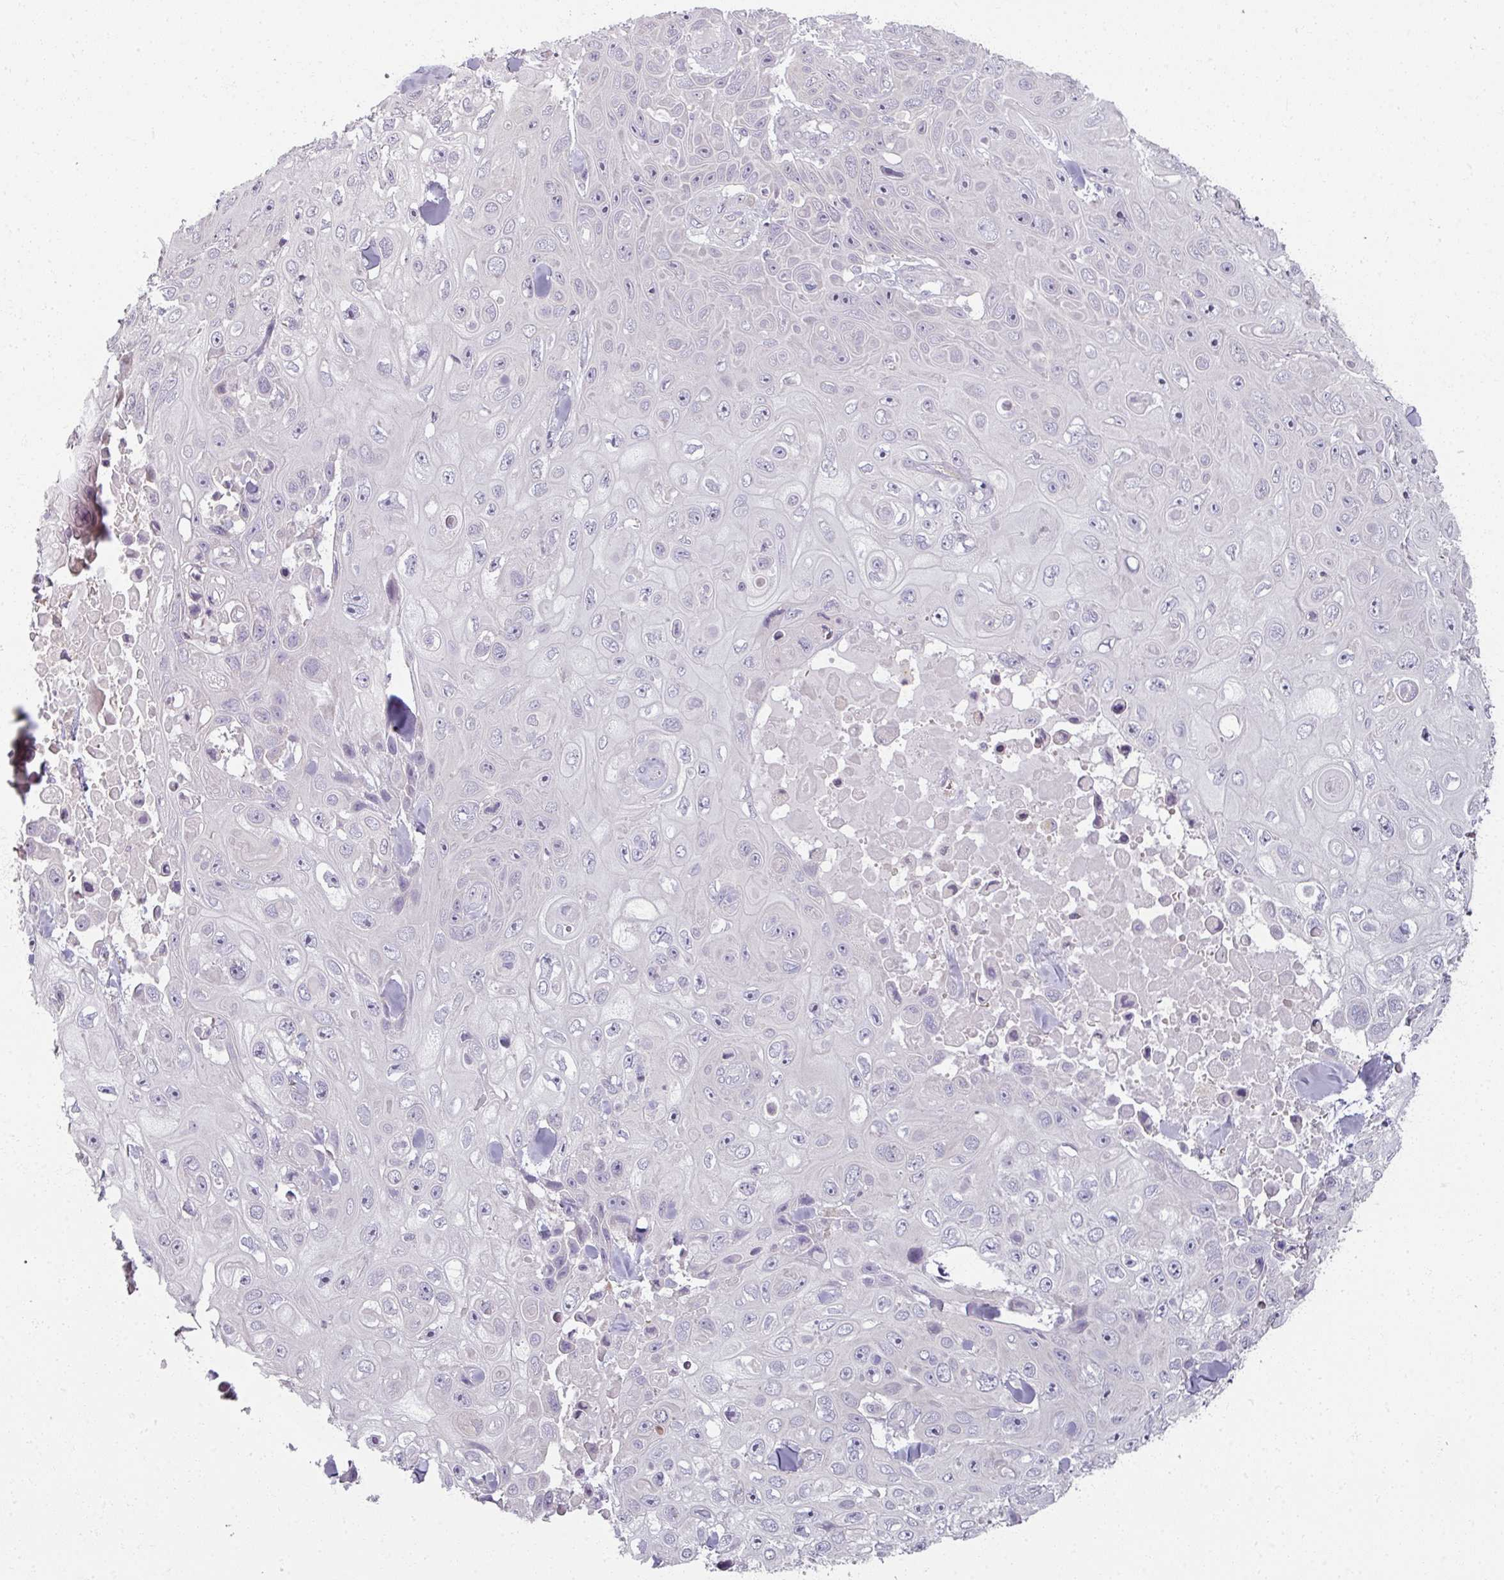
{"staining": {"intensity": "negative", "quantity": "none", "location": "none"}, "tissue": "skin cancer", "cell_type": "Tumor cells", "image_type": "cancer", "snomed": [{"axis": "morphology", "description": "Squamous cell carcinoma, NOS"}, {"axis": "topography", "description": "Skin"}], "caption": "An image of human squamous cell carcinoma (skin) is negative for staining in tumor cells.", "gene": "MYMK", "patient": {"sex": "male", "age": 82}}